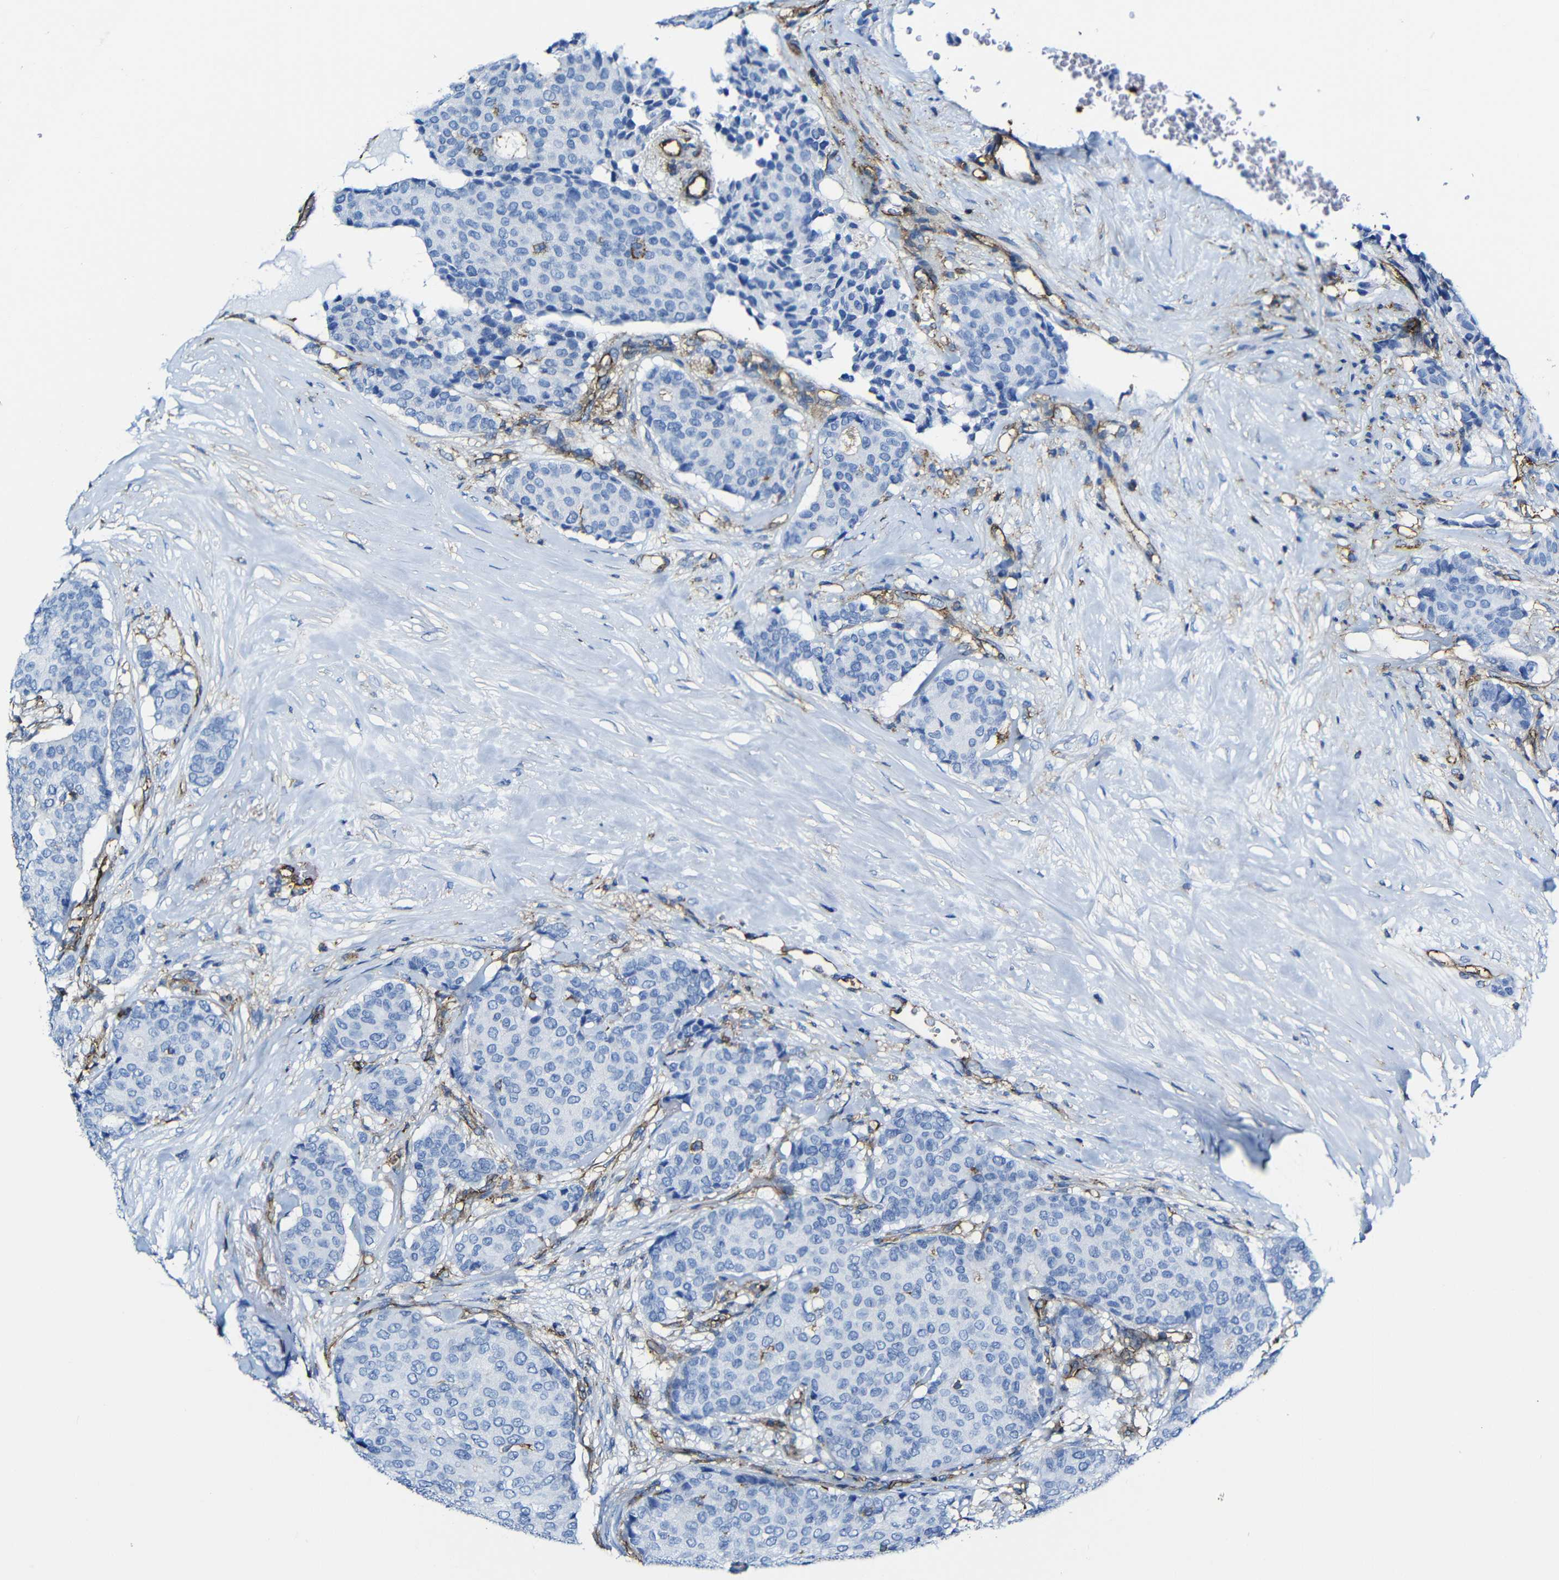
{"staining": {"intensity": "negative", "quantity": "none", "location": "none"}, "tissue": "breast cancer", "cell_type": "Tumor cells", "image_type": "cancer", "snomed": [{"axis": "morphology", "description": "Duct carcinoma"}, {"axis": "topography", "description": "Breast"}], "caption": "Immunohistochemistry micrograph of breast cancer stained for a protein (brown), which exhibits no positivity in tumor cells.", "gene": "MSN", "patient": {"sex": "female", "age": 75}}